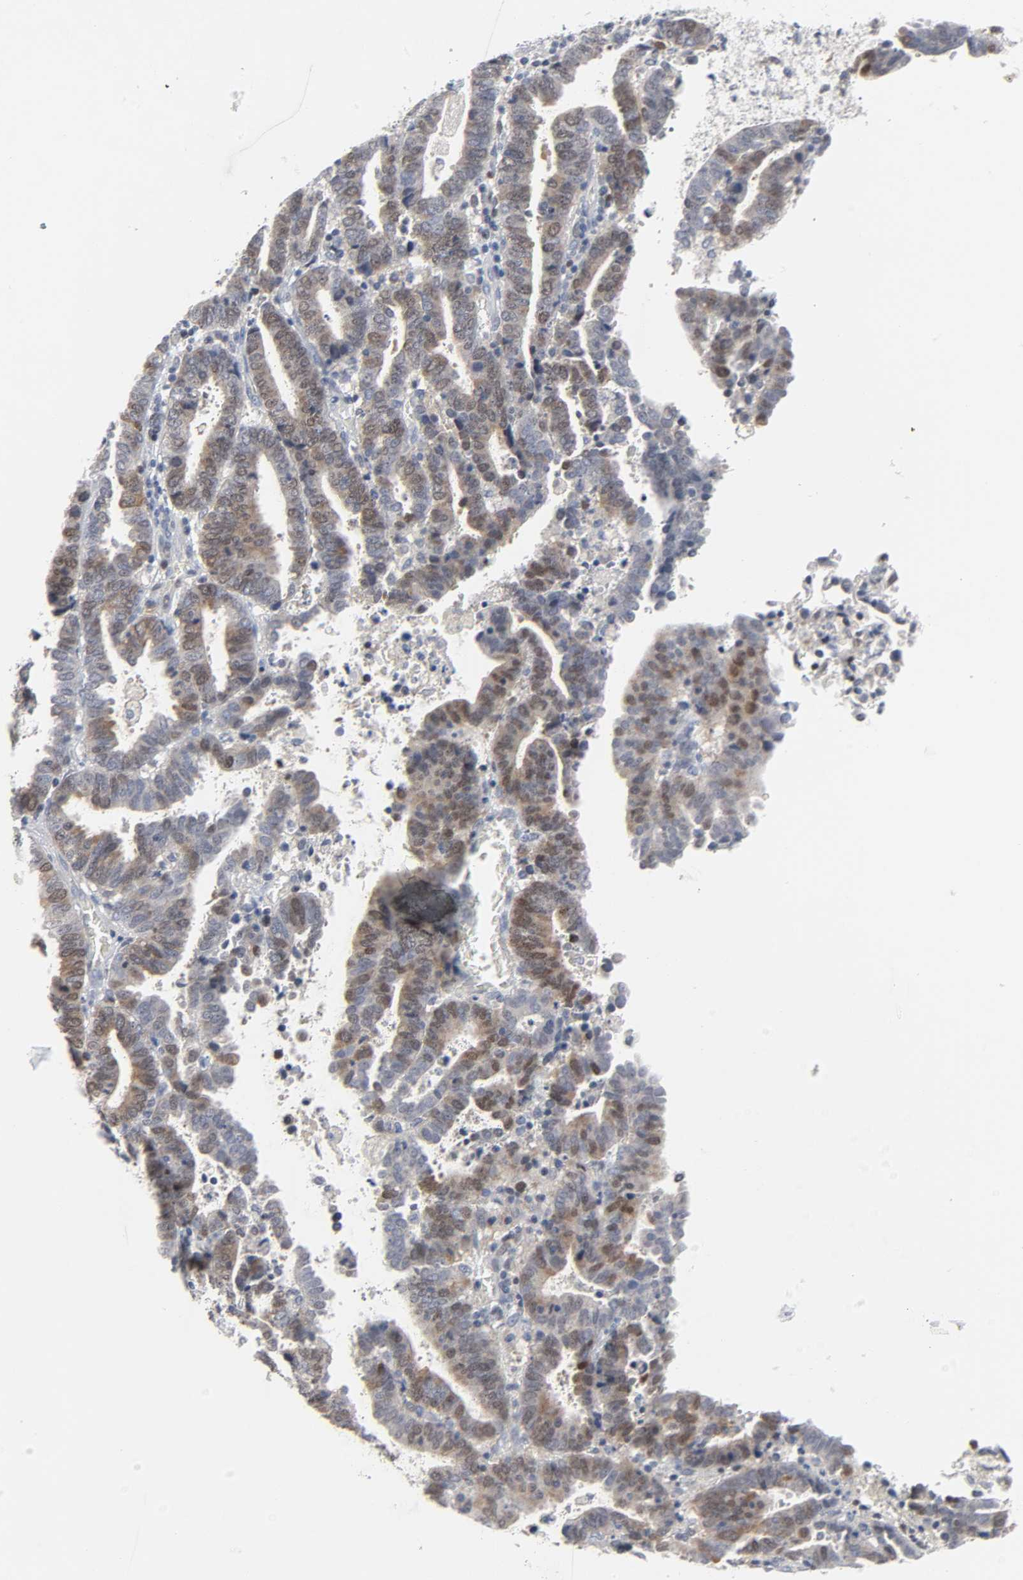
{"staining": {"intensity": "weak", "quantity": "25%-75%", "location": "cytoplasmic/membranous,nuclear"}, "tissue": "endometrial cancer", "cell_type": "Tumor cells", "image_type": "cancer", "snomed": [{"axis": "morphology", "description": "Adenocarcinoma, NOS"}, {"axis": "topography", "description": "Uterus"}], "caption": "Endometrial cancer stained with a protein marker demonstrates weak staining in tumor cells.", "gene": "WEE1", "patient": {"sex": "female", "age": 83}}